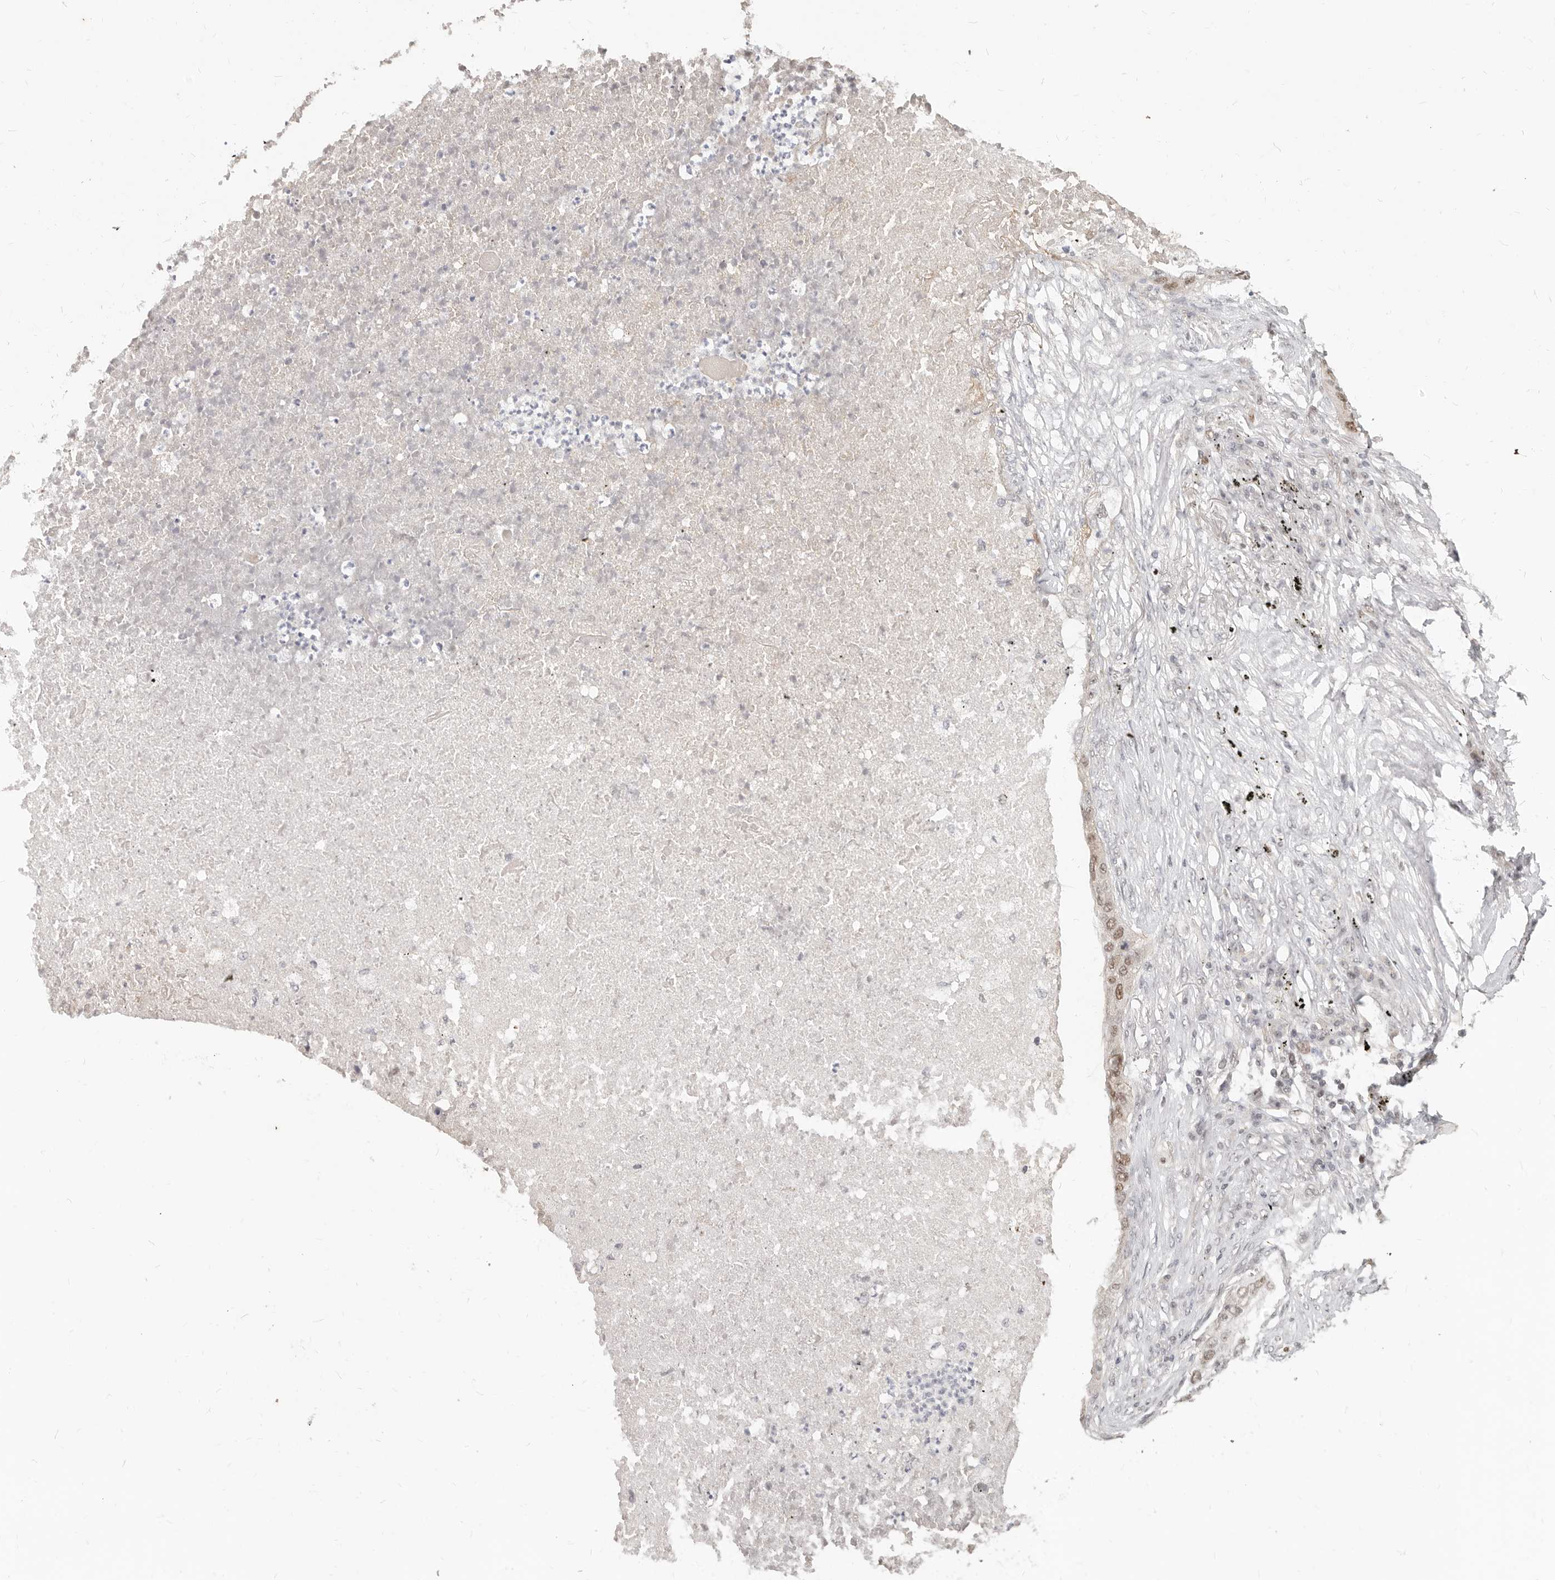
{"staining": {"intensity": "moderate", "quantity": "<25%", "location": "nuclear"}, "tissue": "lung cancer", "cell_type": "Tumor cells", "image_type": "cancer", "snomed": [{"axis": "morphology", "description": "Squamous cell carcinoma, NOS"}, {"axis": "topography", "description": "Lung"}], "caption": "Tumor cells display moderate nuclear expression in about <25% of cells in lung squamous cell carcinoma.", "gene": "RFC2", "patient": {"sex": "female", "age": 63}}